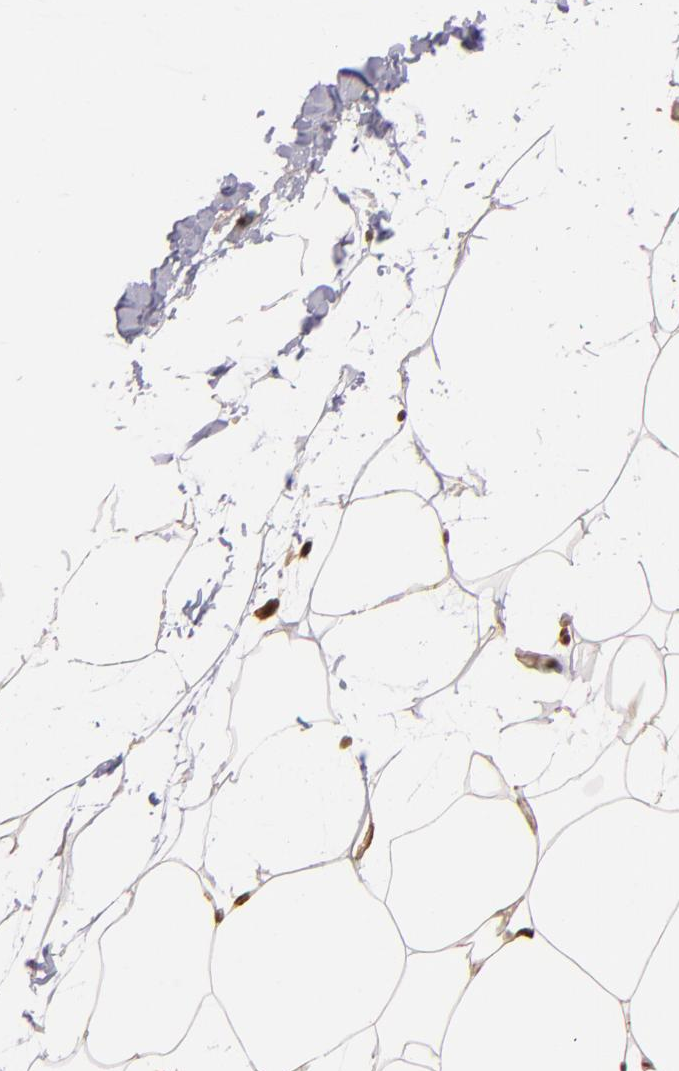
{"staining": {"intensity": "moderate", "quantity": ">75%", "location": "nuclear"}, "tissue": "adipose tissue", "cell_type": "Adipocytes", "image_type": "normal", "snomed": [{"axis": "morphology", "description": "Normal tissue, NOS"}, {"axis": "morphology", "description": "Duct carcinoma"}, {"axis": "topography", "description": "Breast"}, {"axis": "topography", "description": "Adipose tissue"}], "caption": "A brown stain highlights moderate nuclear positivity of a protein in adipocytes of benign adipose tissue.", "gene": "ARPC2", "patient": {"sex": "female", "age": 37}}